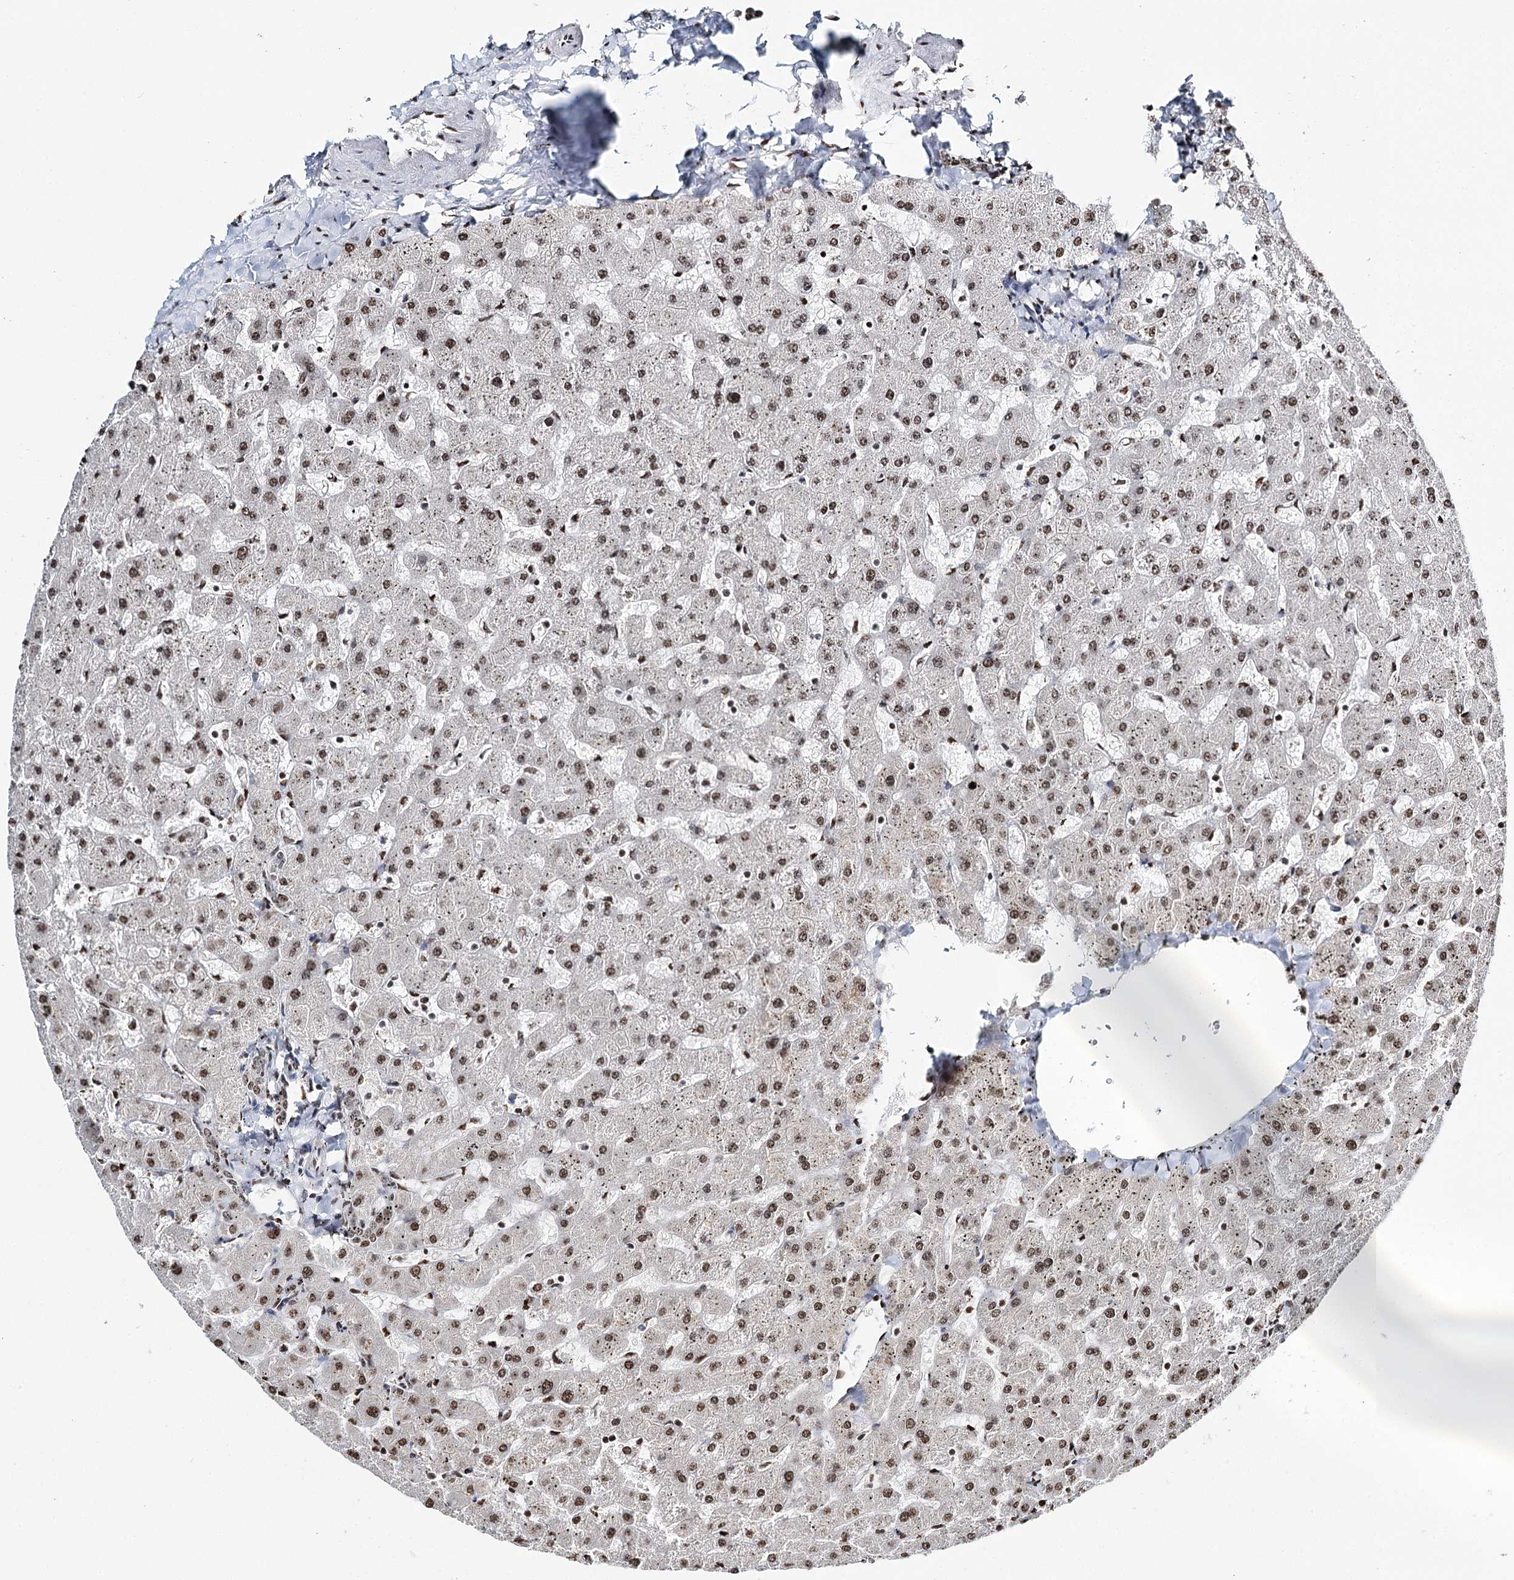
{"staining": {"intensity": "moderate", "quantity": ">75%", "location": "nuclear"}, "tissue": "liver", "cell_type": "Cholangiocytes", "image_type": "normal", "snomed": [{"axis": "morphology", "description": "Normal tissue, NOS"}, {"axis": "topography", "description": "Liver"}], "caption": "Protein analysis of normal liver exhibits moderate nuclear positivity in approximately >75% of cholangiocytes.", "gene": "RPS27A", "patient": {"sex": "female", "age": 63}}